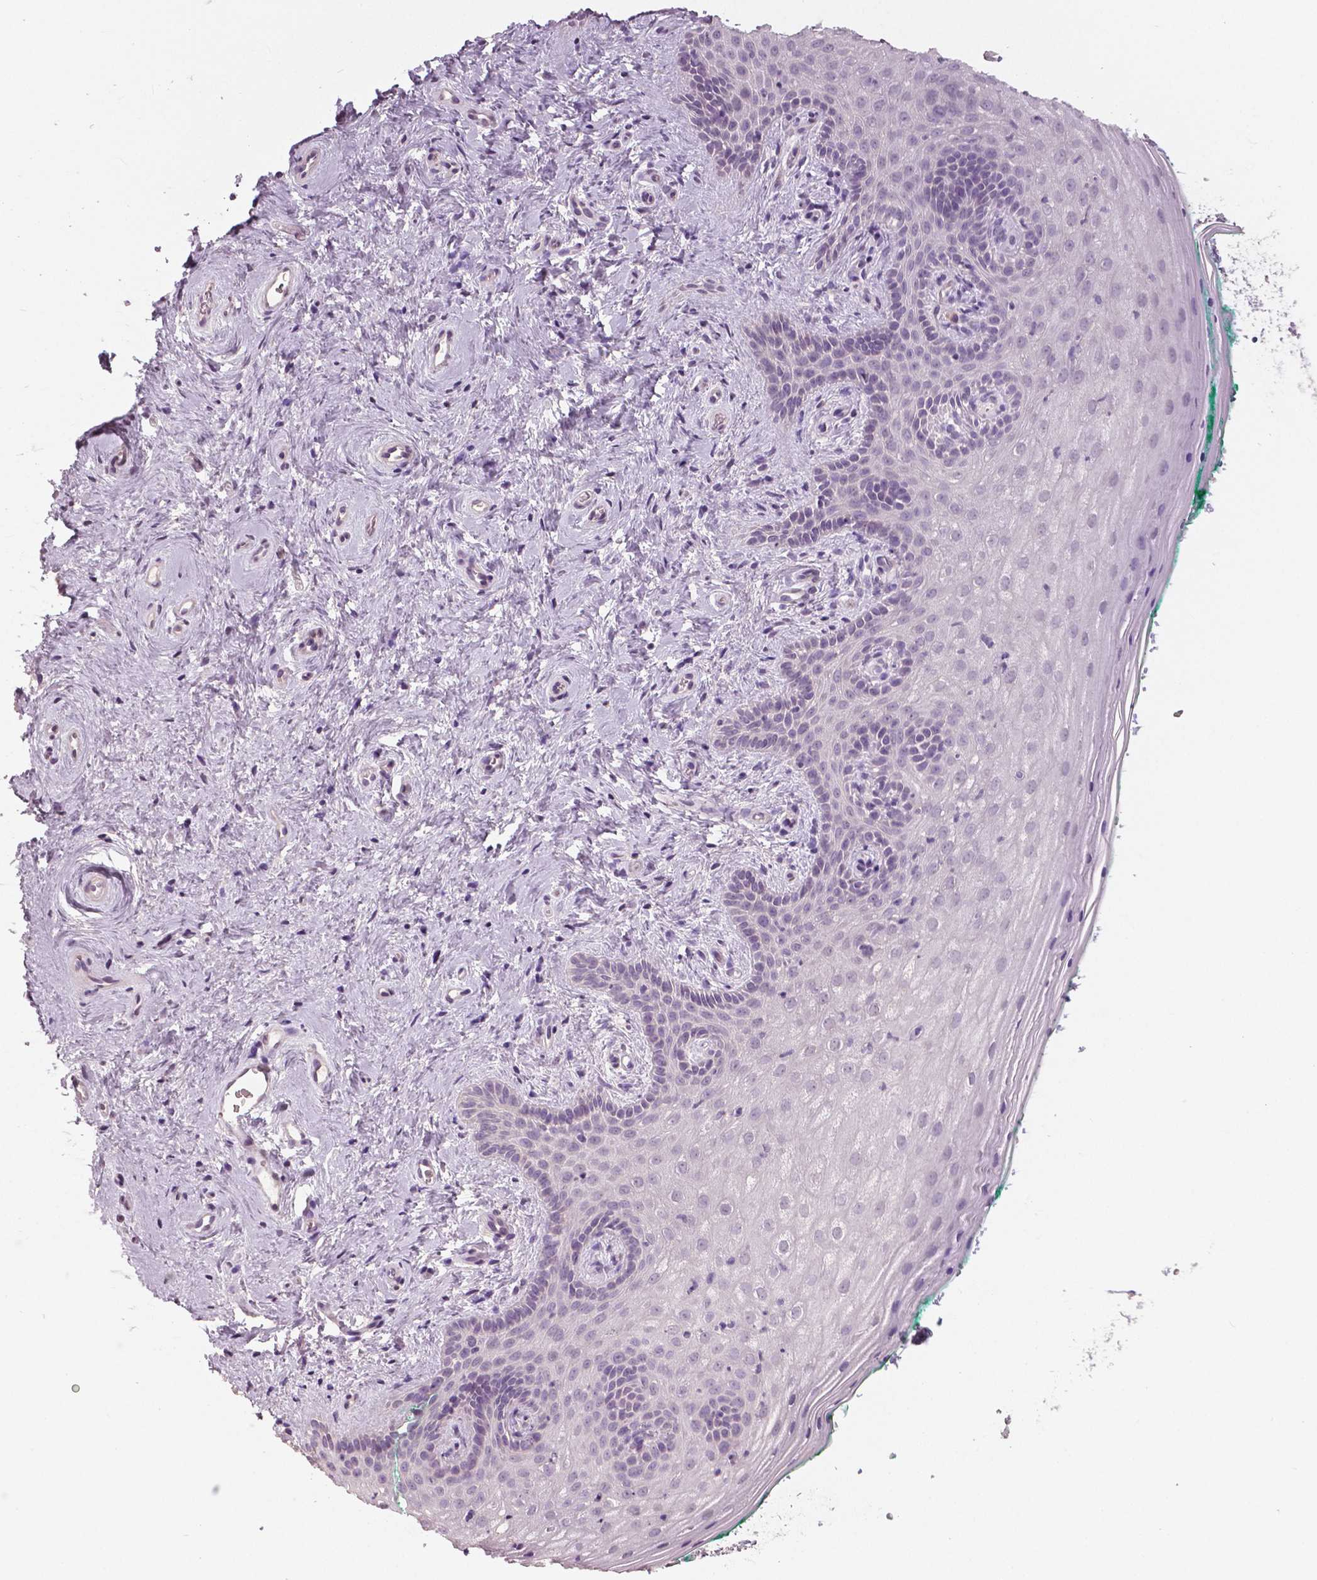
{"staining": {"intensity": "negative", "quantity": "none", "location": "none"}, "tissue": "vagina", "cell_type": "Squamous epithelial cells", "image_type": "normal", "snomed": [{"axis": "morphology", "description": "Normal tissue, NOS"}, {"axis": "topography", "description": "Vagina"}], "caption": "Squamous epithelial cells show no significant positivity in normal vagina.", "gene": "NECAB1", "patient": {"sex": "female", "age": 45}}